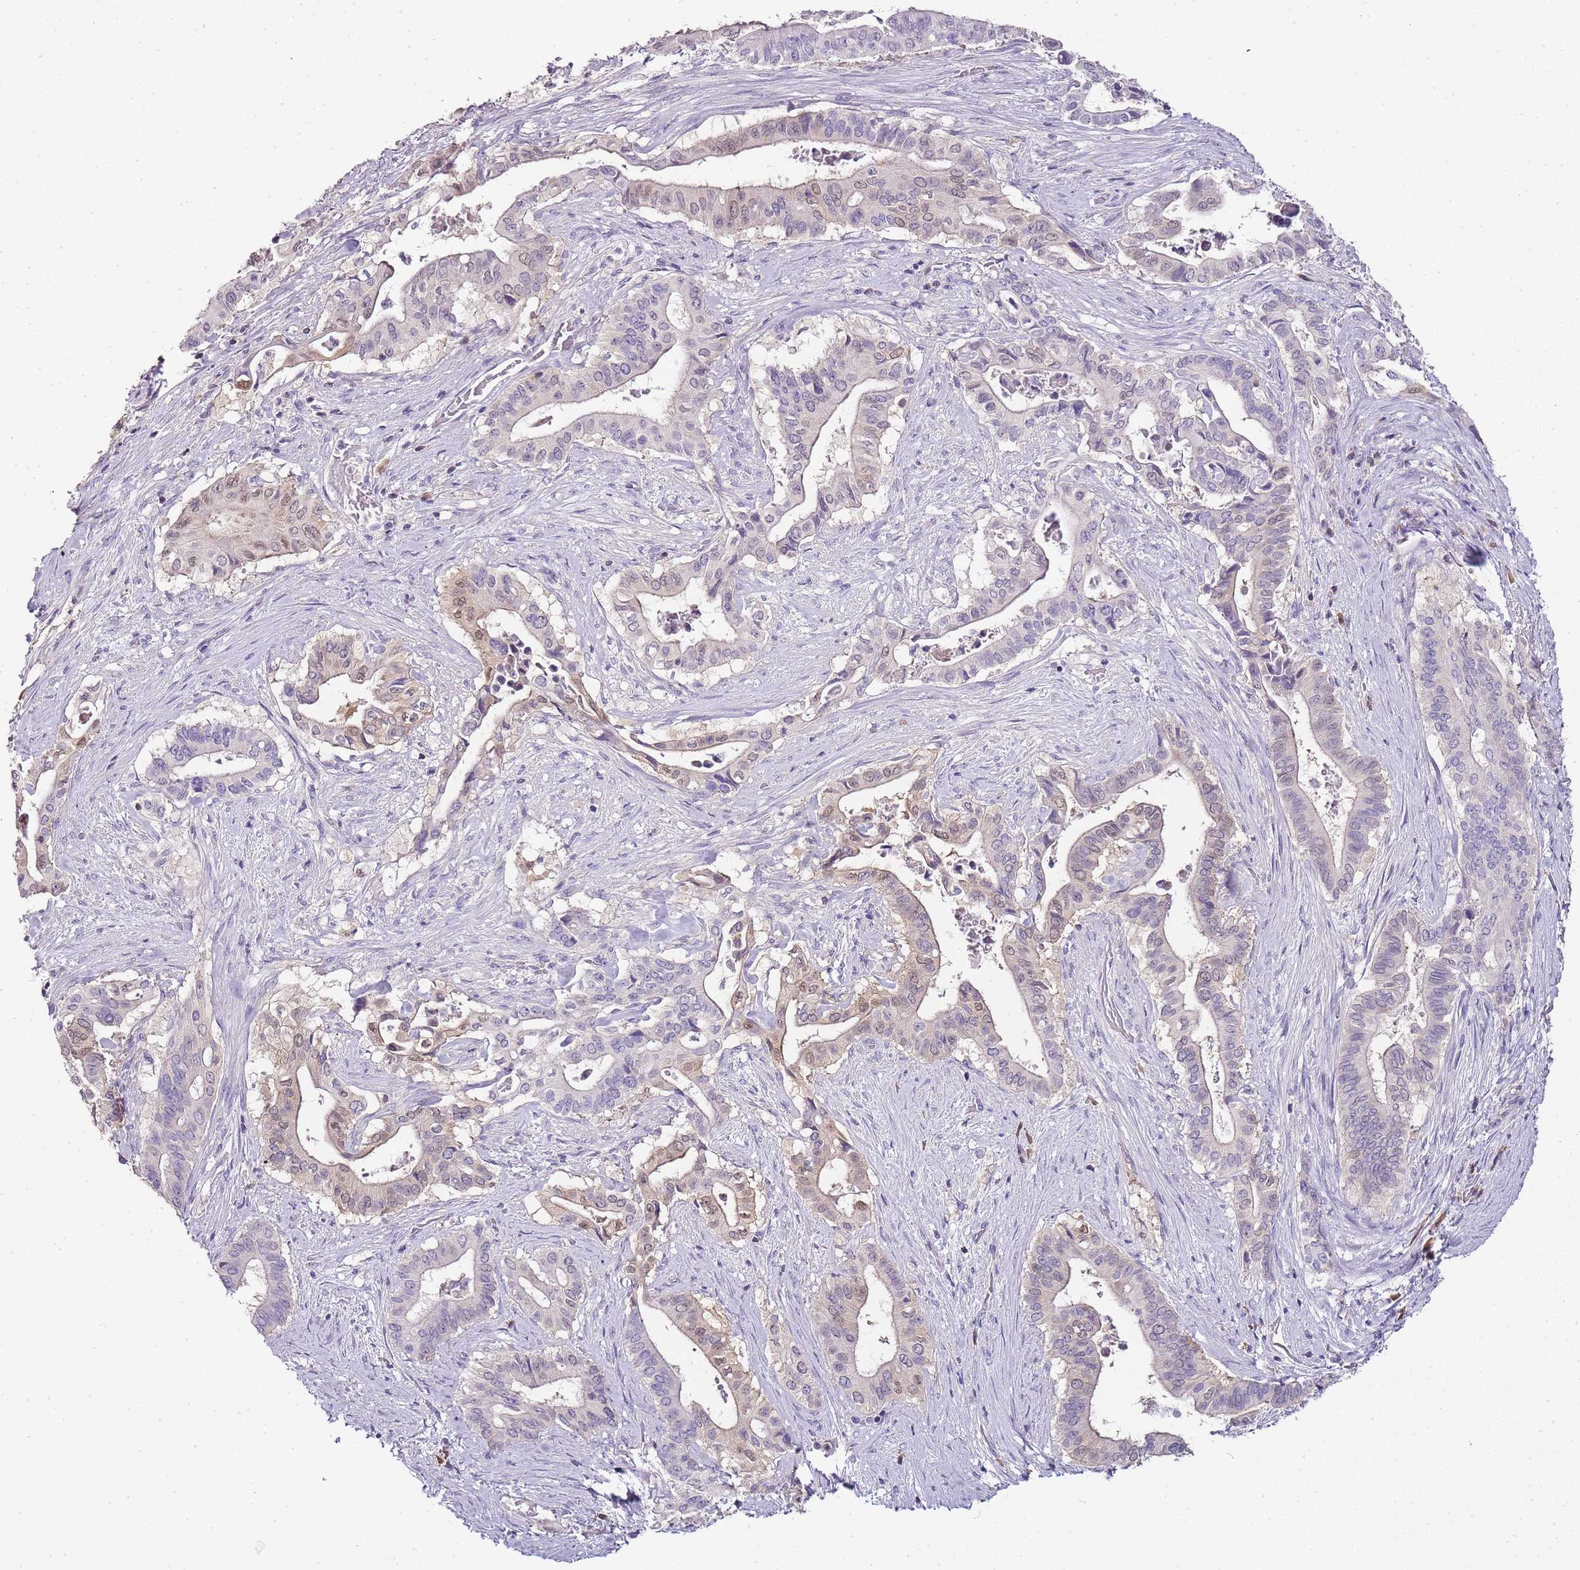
{"staining": {"intensity": "weak", "quantity": "25%-75%", "location": "nuclear"}, "tissue": "pancreatic cancer", "cell_type": "Tumor cells", "image_type": "cancer", "snomed": [{"axis": "morphology", "description": "Adenocarcinoma, NOS"}, {"axis": "topography", "description": "Pancreas"}], "caption": "This is an image of immunohistochemistry (IHC) staining of pancreatic cancer, which shows weak staining in the nuclear of tumor cells.", "gene": "ZBP1", "patient": {"sex": "female", "age": 77}}